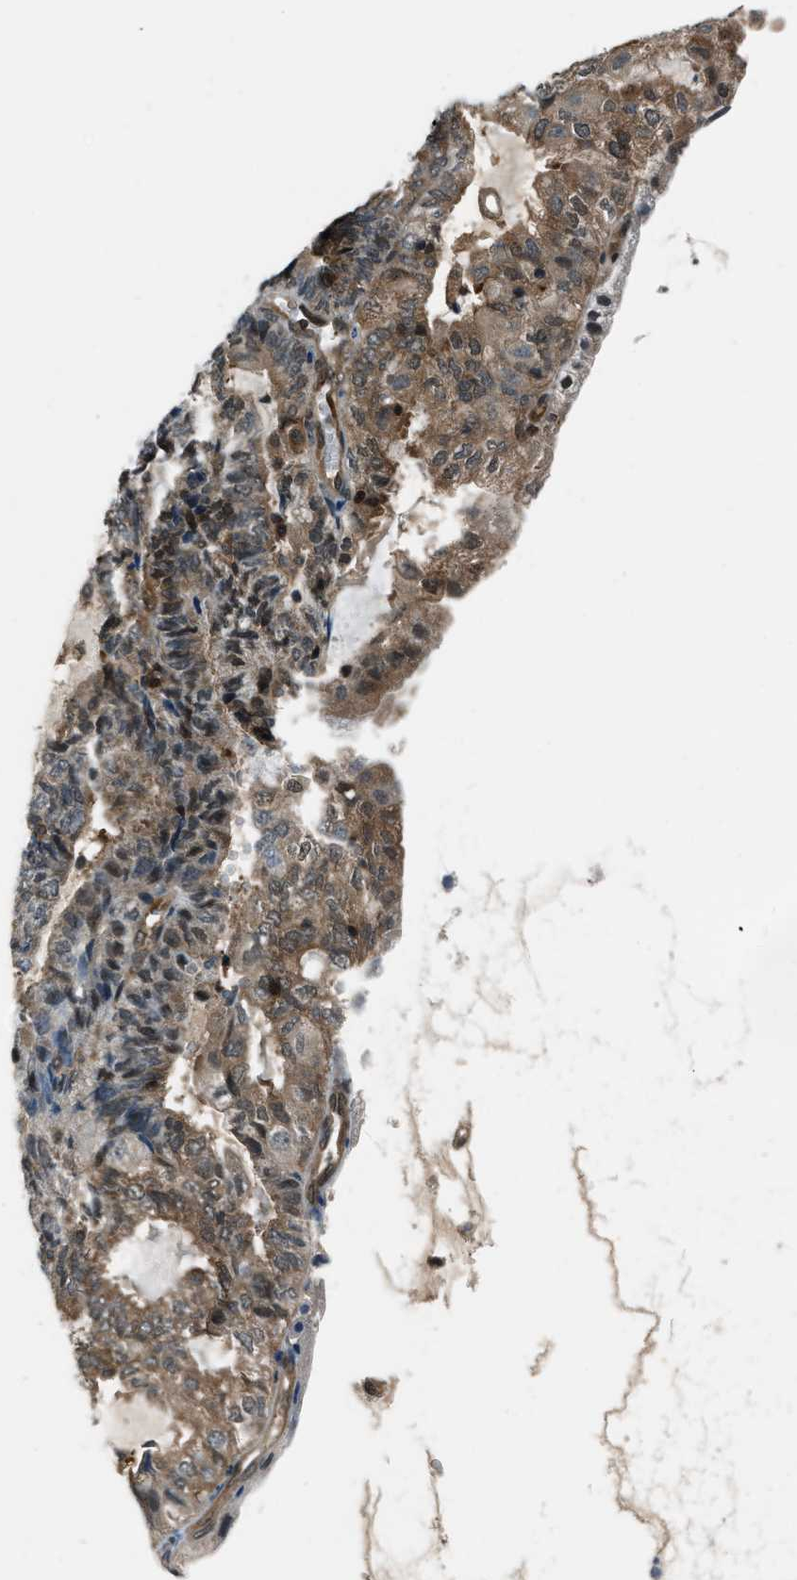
{"staining": {"intensity": "moderate", "quantity": ">75%", "location": "cytoplasmic/membranous,nuclear"}, "tissue": "endometrial cancer", "cell_type": "Tumor cells", "image_type": "cancer", "snomed": [{"axis": "morphology", "description": "Adenocarcinoma, NOS"}, {"axis": "topography", "description": "Endometrium"}], "caption": "The histopathology image shows staining of endometrial adenocarcinoma, revealing moderate cytoplasmic/membranous and nuclear protein positivity (brown color) within tumor cells. (DAB = brown stain, brightfield microscopy at high magnification).", "gene": "NUDCD3", "patient": {"sex": "female", "age": 81}}